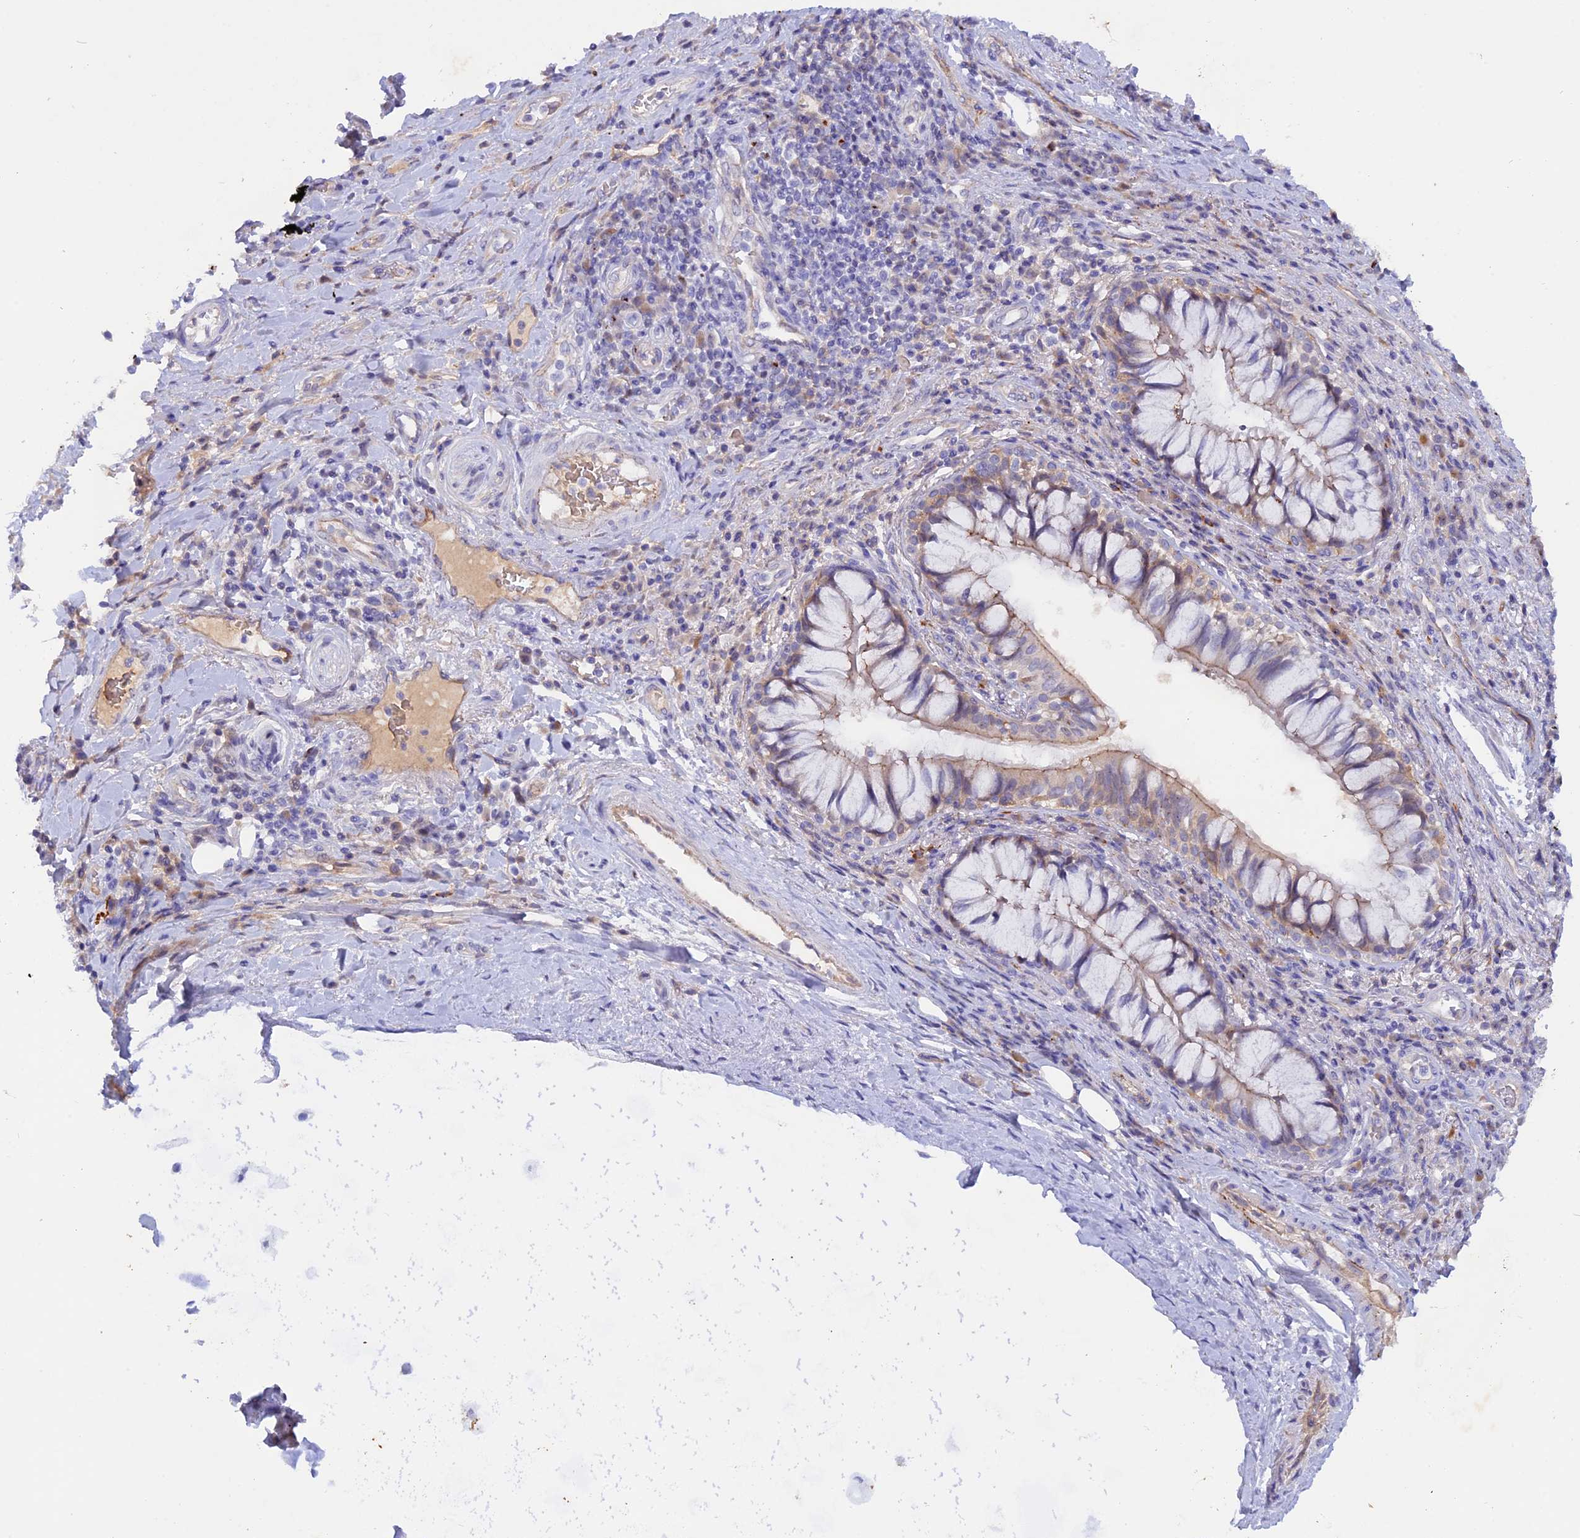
{"staining": {"intensity": "negative", "quantity": "none", "location": "none"}, "tissue": "adipose tissue", "cell_type": "Adipocytes", "image_type": "normal", "snomed": [{"axis": "morphology", "description": "Normal tissue, NOS"}, {"axis": "morphology", "description": "Squamous cell carcinoma, NOS"}, {"axis": "topography", "description": "Bronchus"}, {"axis": "topography", "description": "Lung"}], "caption": "This is a micrograph of immunohistochemistry (IHC) staining of unremarkable adipose tissue, which shows no positivity in adipocytes.", "gene": "GK5", "patient": {"sex": "male", "age": 64}}